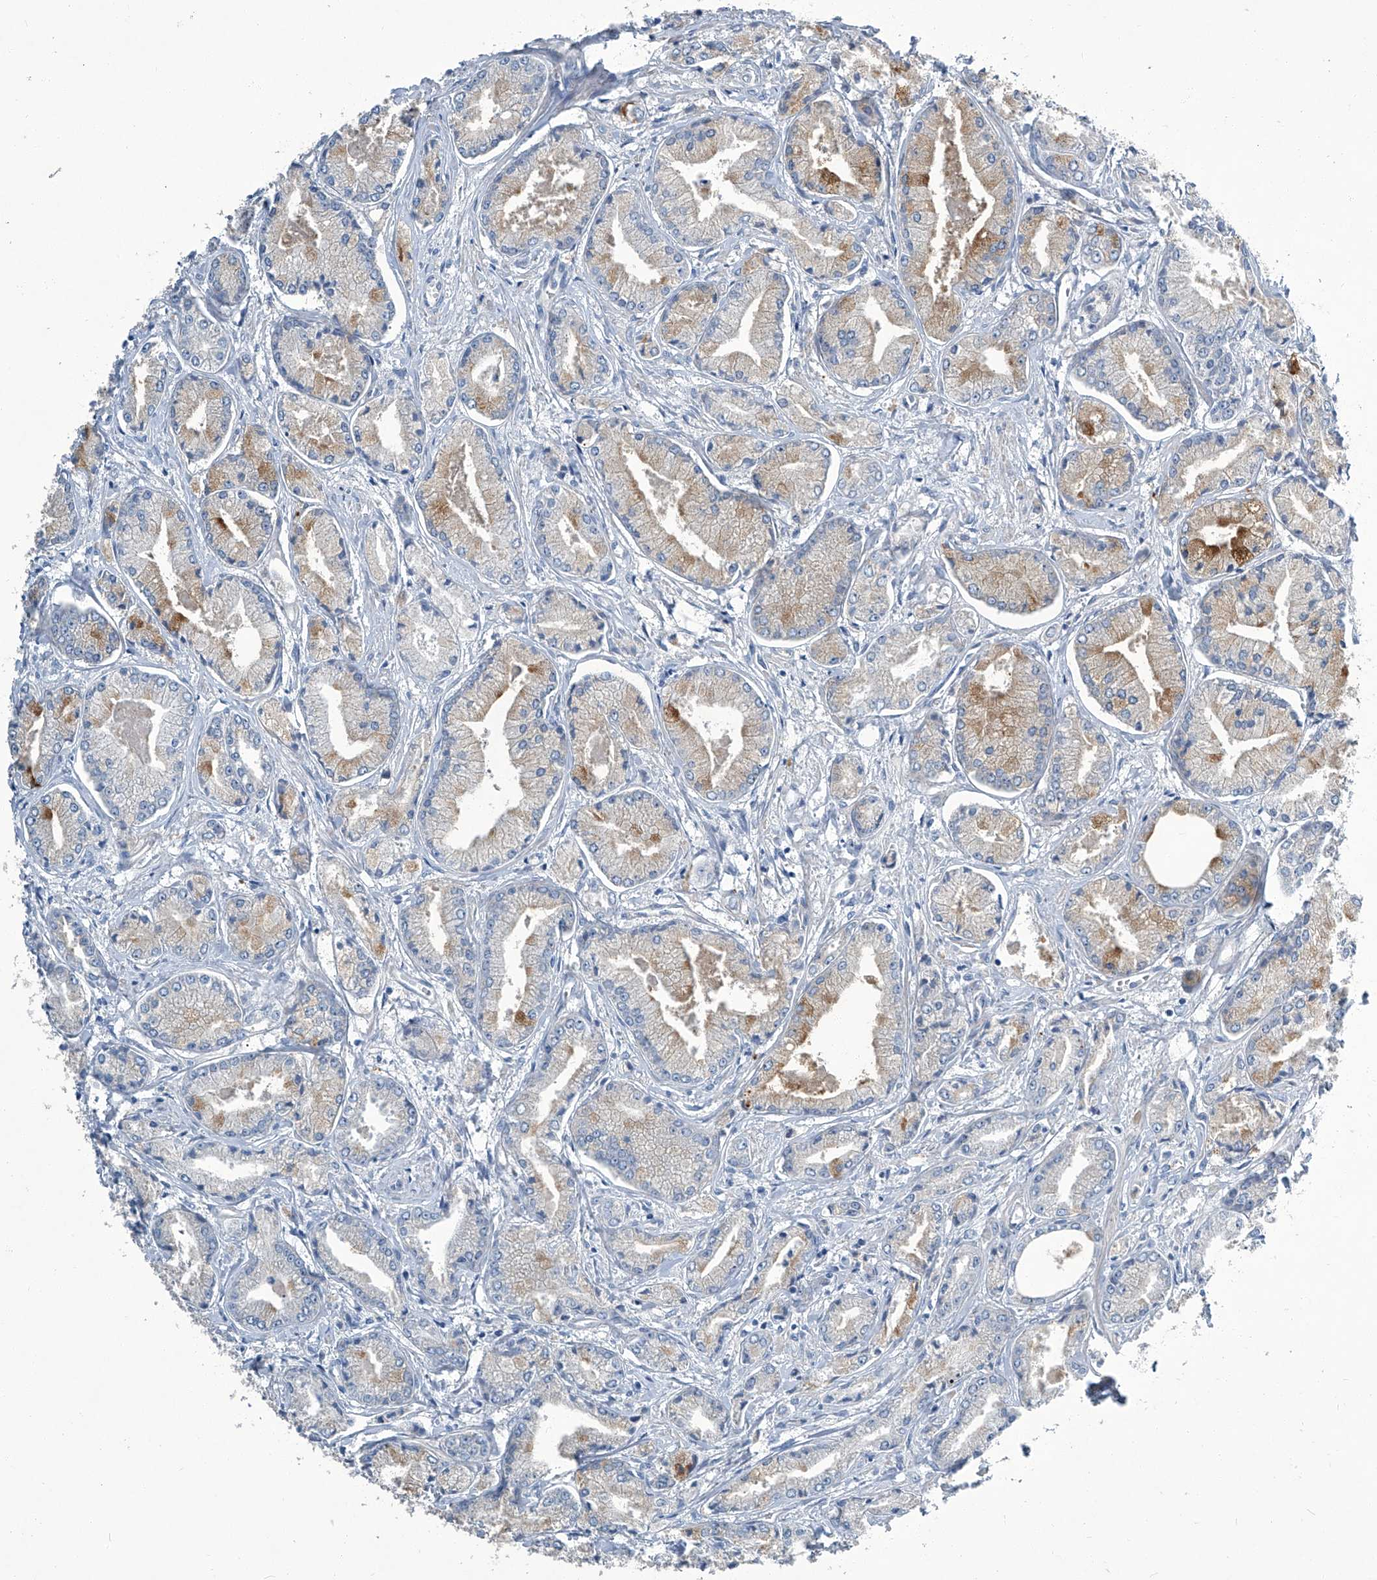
{"staining": {"intensity": "moderate", "quantity": "<25%", "location": "cytoplasmic/membranous"}, "tissue": "prostate cancer", "cell_type": "Tumor cells", "image_type": "cancer", "snomed": [{"axis": "morphology", "description": "Adenocarcinoma, Low grade"}, {"axis": "topography", "description": "Prostate"}], "caption": "Immunohistochemistry (IHC) of low-grade adenocarcinoma (prostate) demonstrates low levels of moderate cytoplasmic/membranous positivity in about <25% of tumor cells.", "gene": "SLC26A11", "patient": {"sex": "male", "age": 60}}